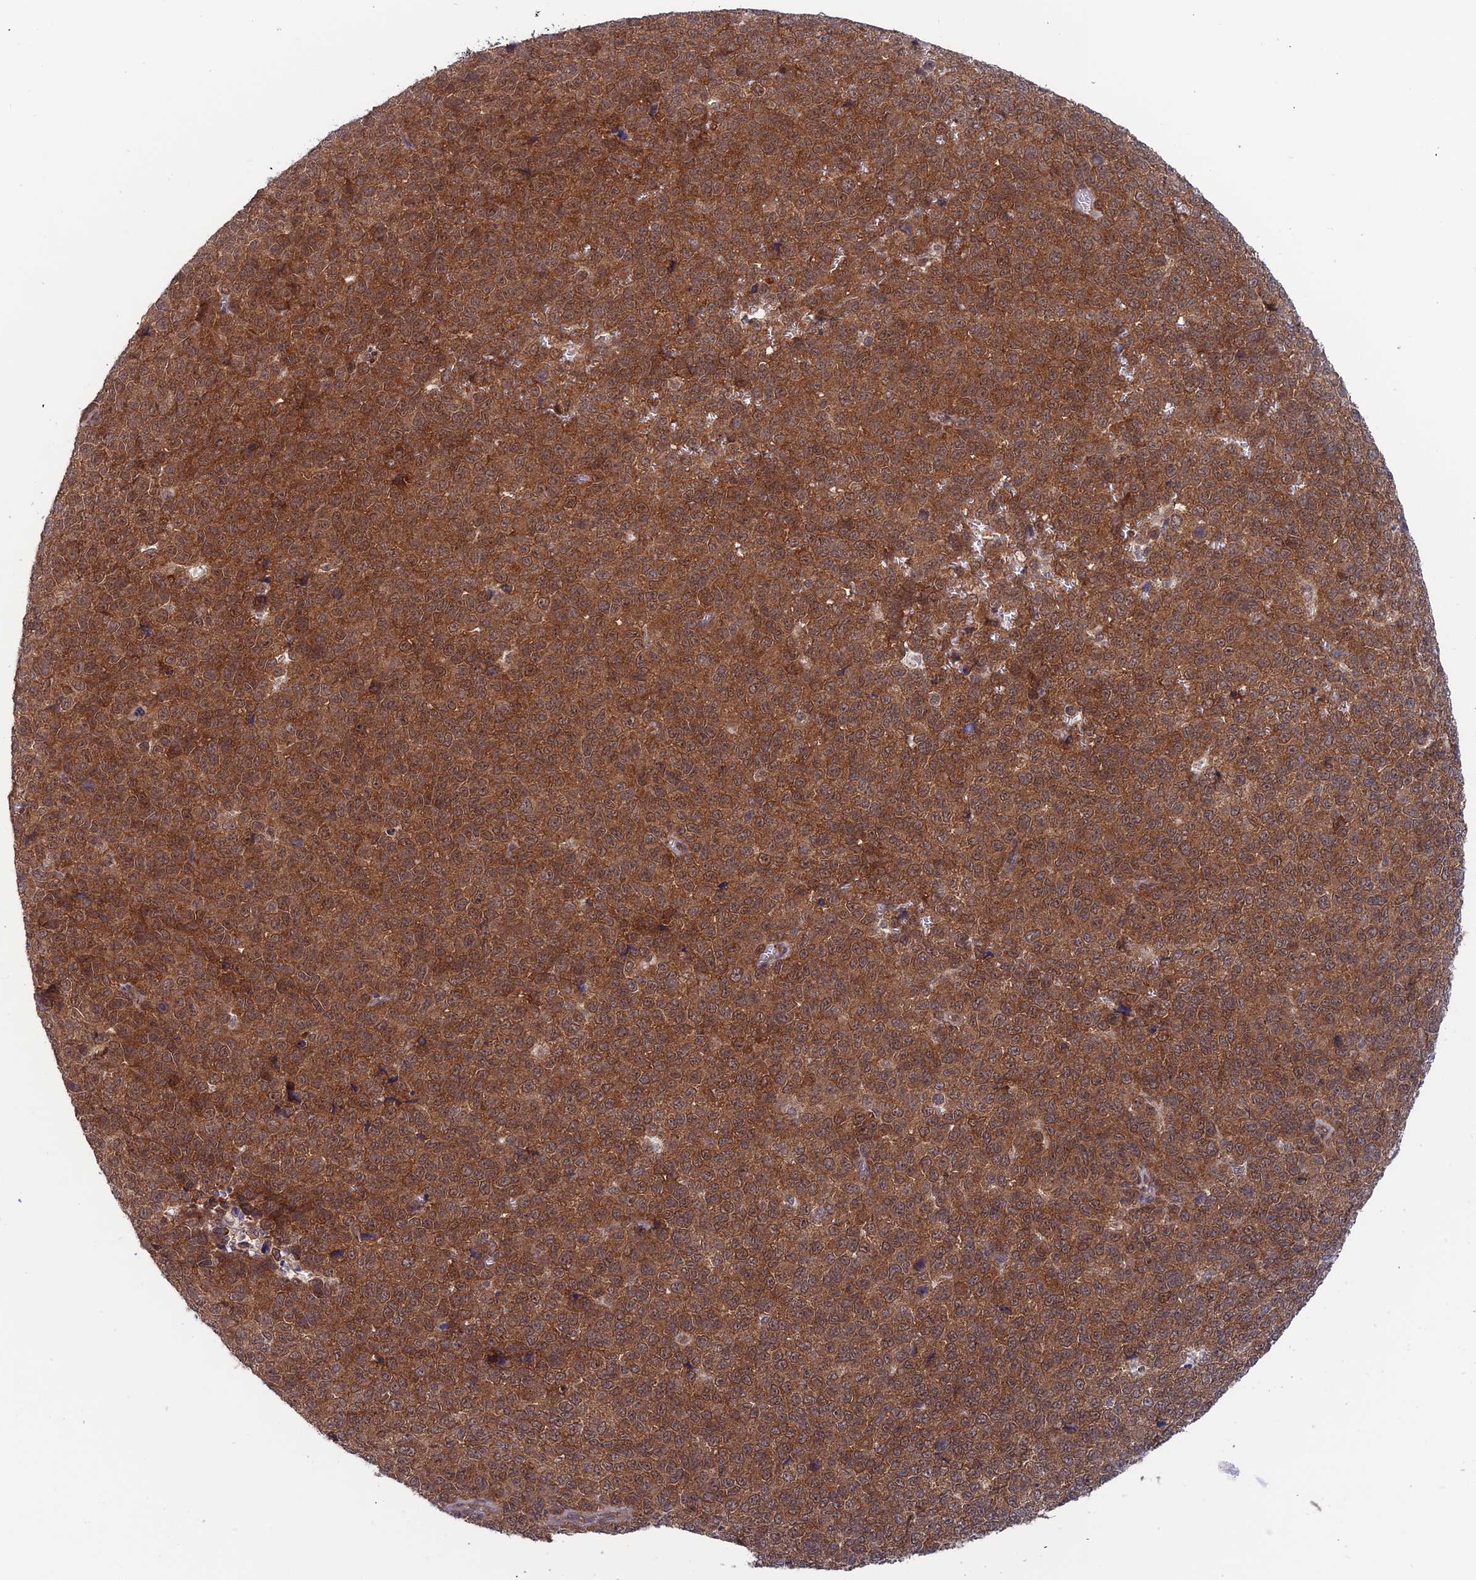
{"staining": {"intensity": "strong", "quantity": ">75%", "location": "cytoplasmic/membranous,nuclear"}, "tissue": "melanoma", "cell_type": "Tumor cells", "image_type": "cancer", "snomed": [{"axis": "morphology", "description": "Malignant melanoma, NOS"}, {"axis": "topography", "description": "Nose, NOS"}], "caption": "Strong cytoplasmic/membranous and nuclear expression for a protein is identified in about >75% of tumor cells of melanoma using IHC.", "gene": "IGBP1", "patient": {"sex": "female", "age": 48}}